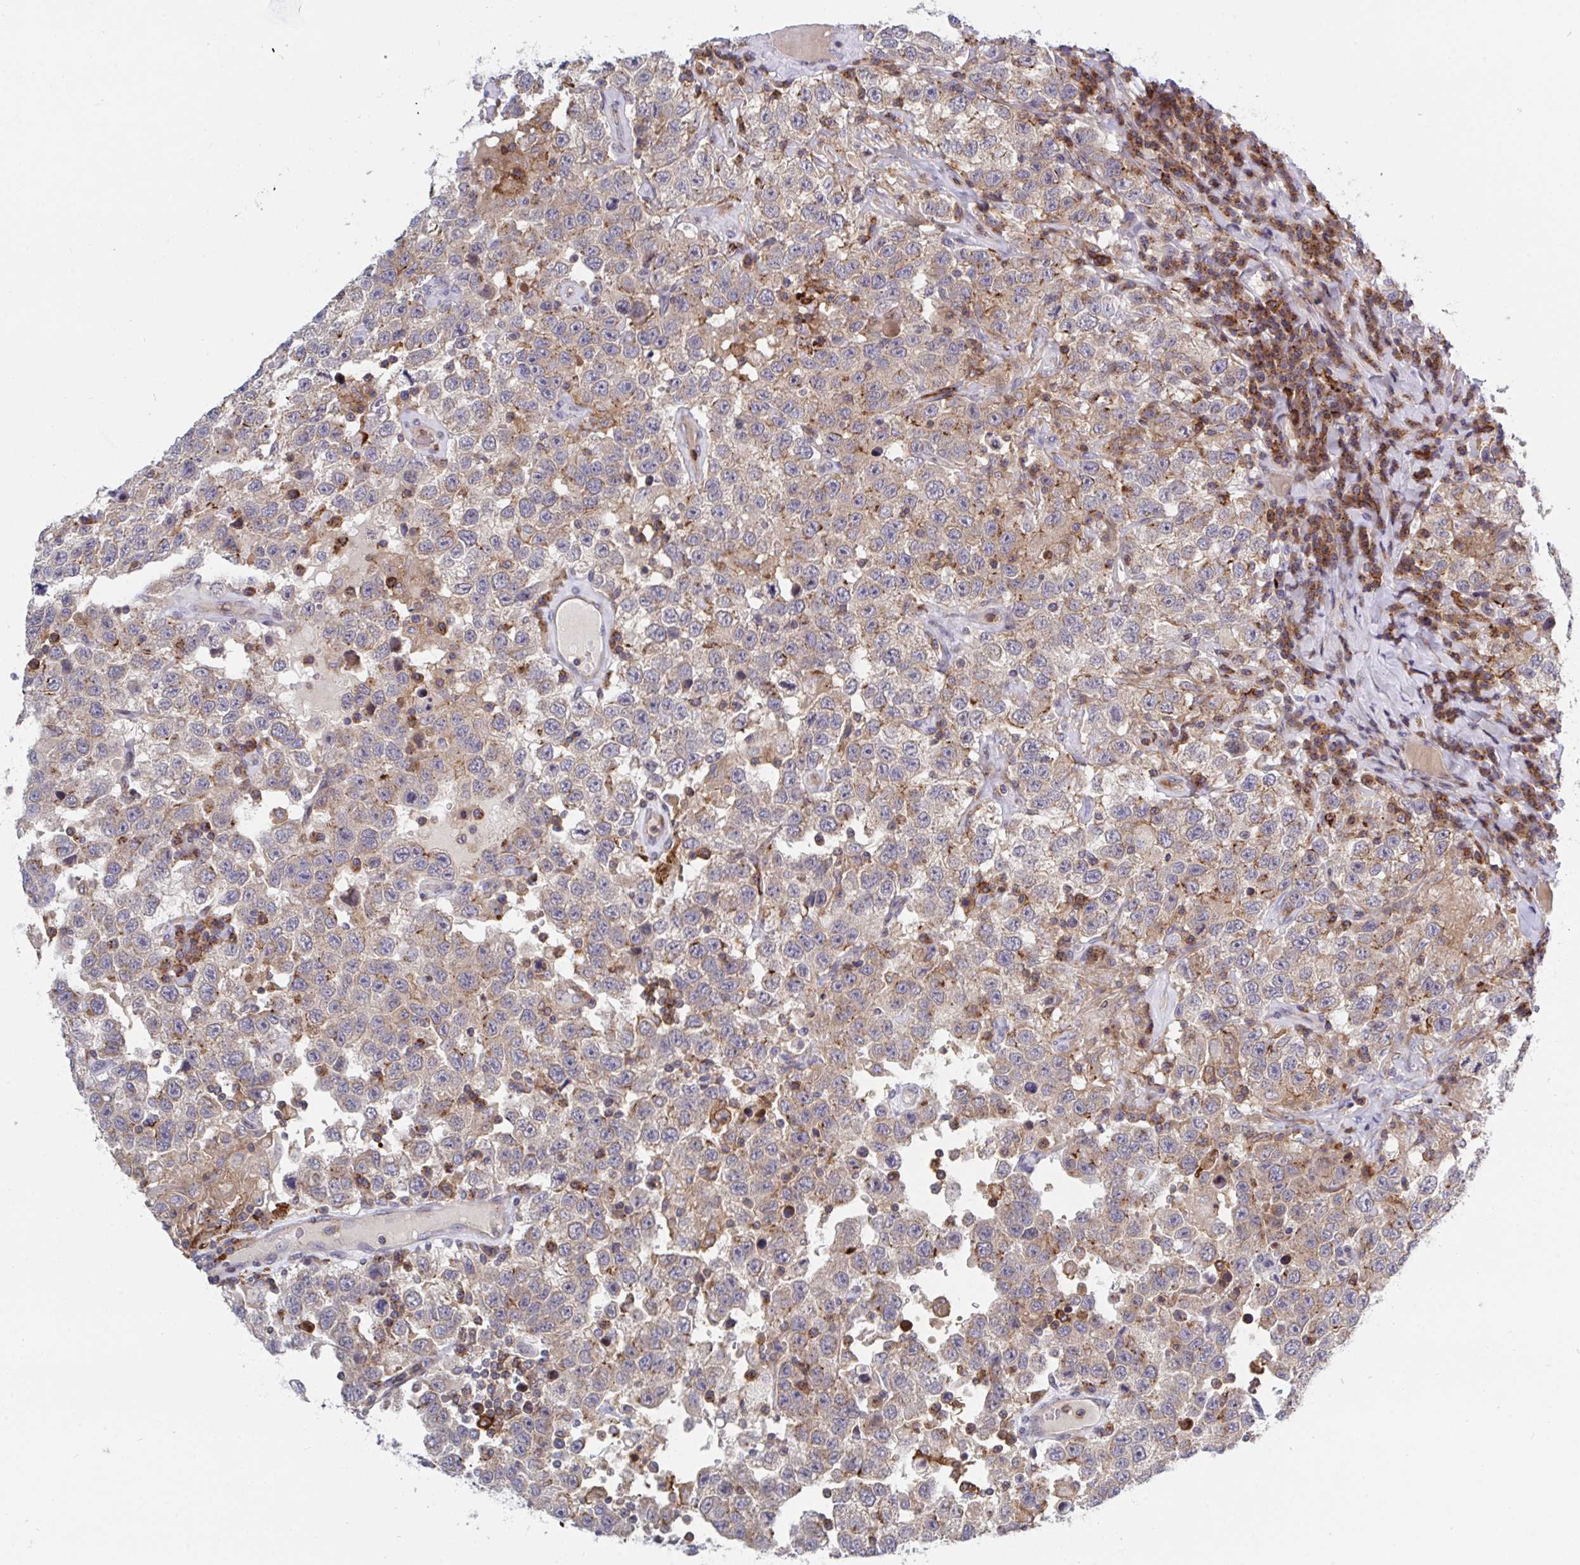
{"staining": {"intensity": "weak", "quantity": ">75%", "location": "cytoplasmic/membranous"}, "tissue": "testis cancer", "cell_type": "Tumor cells", "image_type": "cancer", "snomed": [{"axis": "morphology", "description": "Seminoma, NOS"}, {"axis": "topography", "description": "Testis"}], "caption": "Immunohistochemistry histopathology image of testis cancer (seminoma) stained for a protein (brown), which demonstrates low levels of weak cytoplasmic/membranous expression in approximately >75% of tumor cells.", "gene": "FRMD3", "patient": {"sex": "male", "age": 41}}